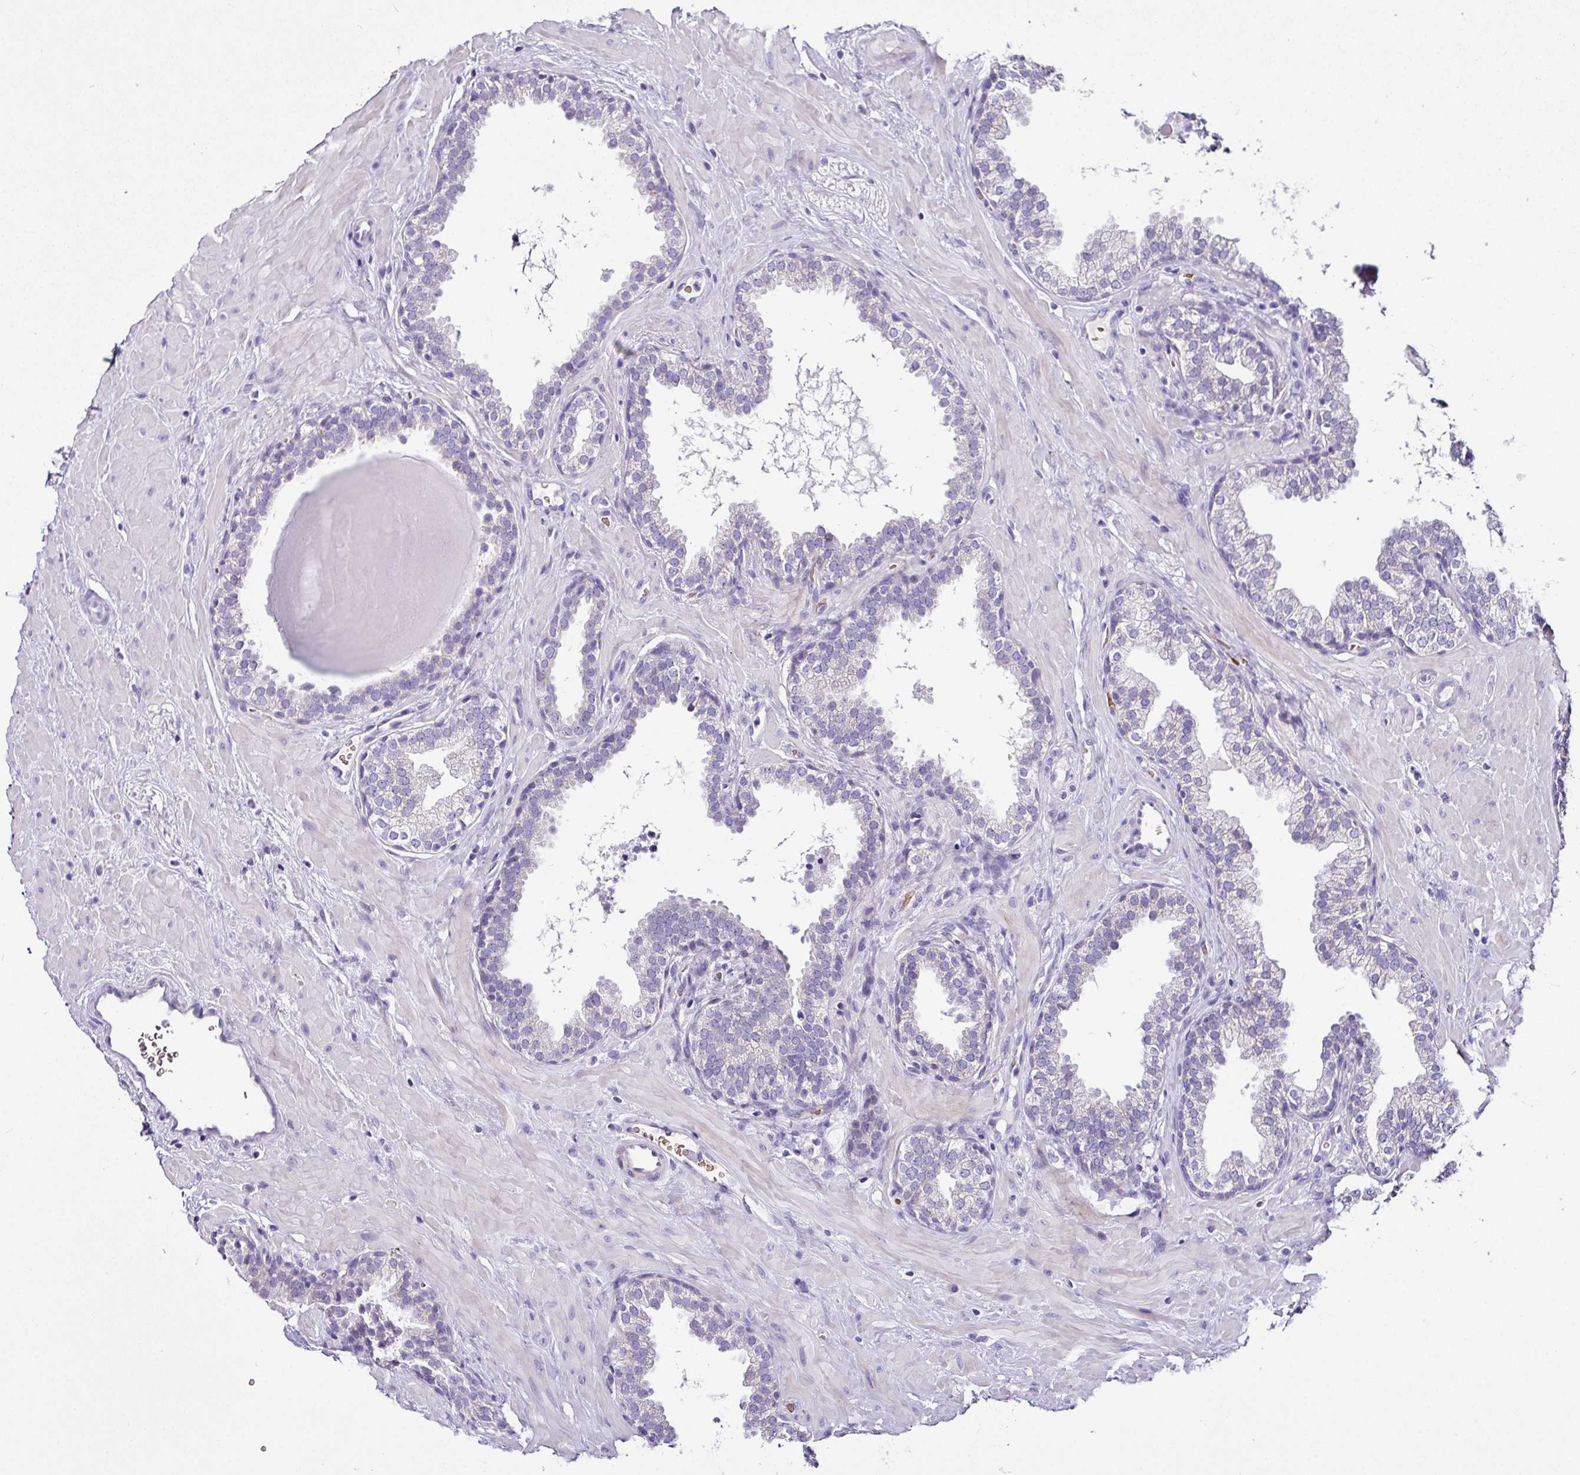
{"staining": {"intensity": "negative", "quantity": "none", "location": "none"}, "tissue": "prostate", "cell_type": "Glandular cells", "image_type": "normal", "snomed": [{"axis": "morphology", "description": "Normal tissue, NOS"}, {"axis": "topography", "description": "Prostate"}], "caption": "An image of human prostate is negative for staining in glandular cells. Nuclei are stained in blue.", "gene": "NAPSA", "patient": {"sex": "male", "age": 51}}